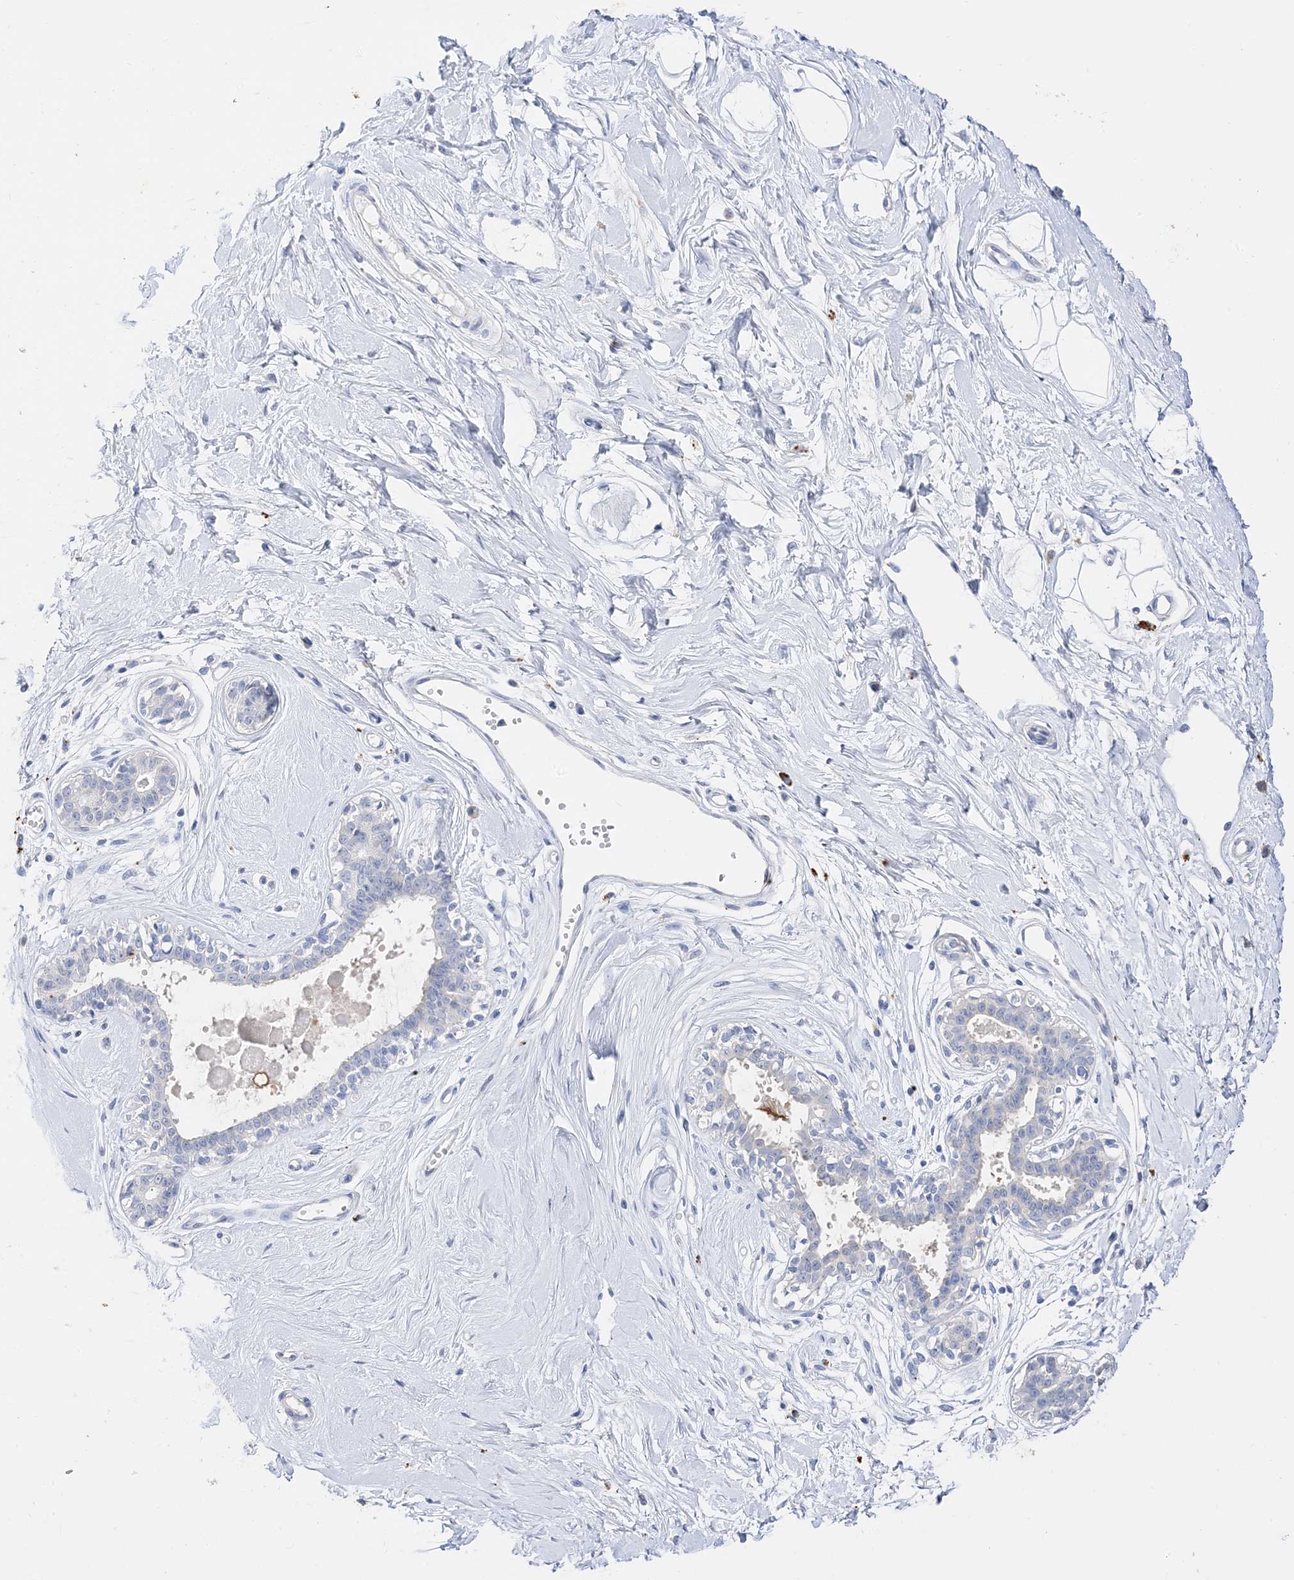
{"staining": {"intensity": "weak", "quantity": "<25%", "location": "cytoplasmic/membranous"}, "tissue": "breast", "cell_type": "Adipocytes", "image_type": "normal", "snomed": [{"axis": "morphology", "description": "Normal tissue, NOS"}, {"axis": "topography", "description": "Breast"}], "caption": "Micrograph shows no protein positivity in adipocytes of benign breast.", "gene": "ARV1", "patient": {"sex": "female", "age": 45}}